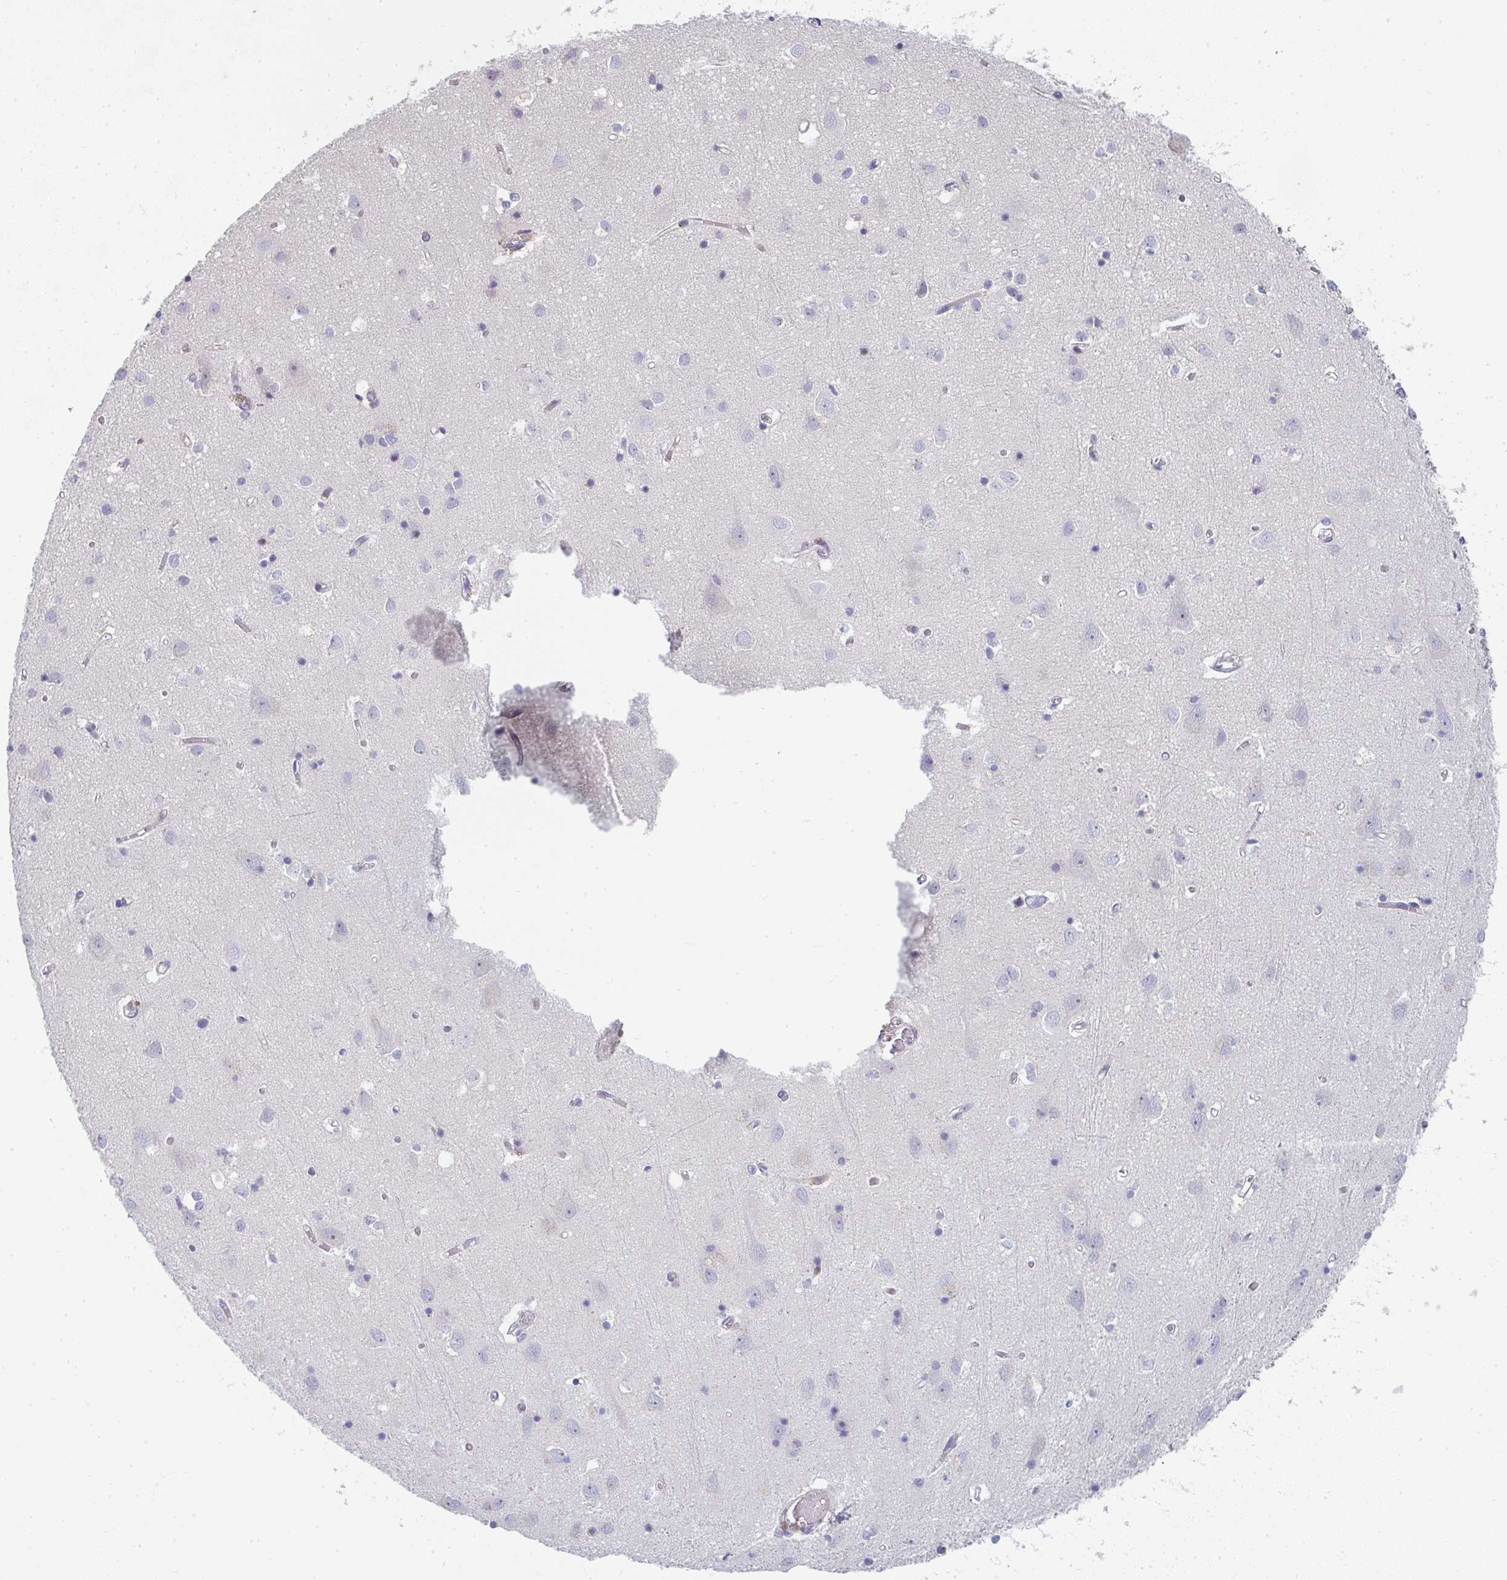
{"staining": {"intensity": "weak", "quantity": ">75%", "location": "cytoplasmic/membranous"}, "tissue": "cerebral cortex", "cell_type": "Endothelial cells", "image_type": "normal", "snomed": [{"axis": "morphology", "description": "Normal tissue, NOS"}, {"axis": "topography", "description": "Cerebral cortex"}], "caption": "DAB immunohistochemical staining of unremarkable cerebral cortex reveals weak cytoplasmic/membranous protein positivity in about >75% of endothelial cells.", "gene": "KLHL33", "patient": {"sex": "male", "age": 70}}